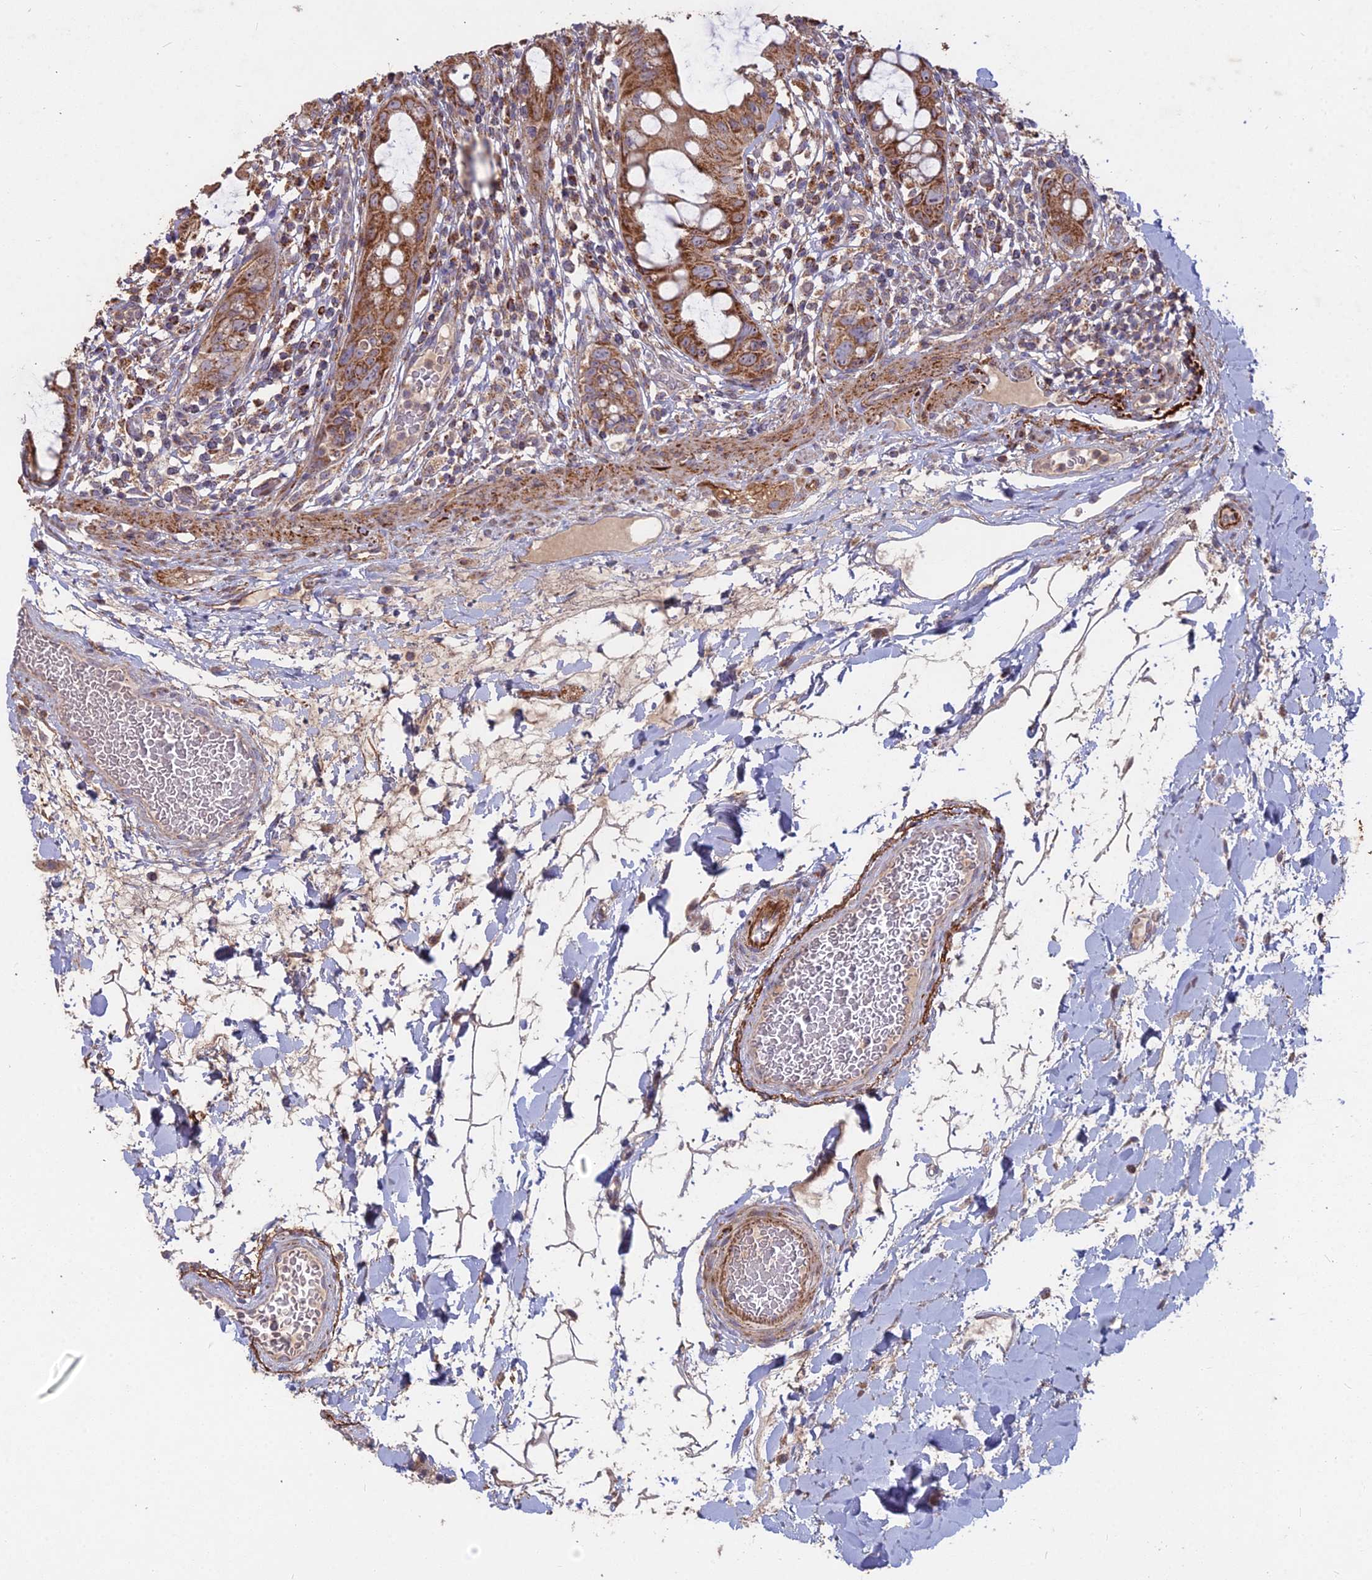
{"staining": {"intensity": "strong", "quantity": ">75%", "location": "cytoplasmic/membranous"}, "tissue": "rectum", "cell_type": "Glandular cells", "image_type": "normal", "snomed": [{"axis": "morphology", "description": "Normal tissue, NOS"}, {"axis": "topography", "description": "Rectum"}], "caption": "Brown immunohistochemical staining in unremarkable rectum exhibits strong cytoplasmic/membranous expression in about >75% of glandular cells. Nuclei are stained in blue.", "gene": "COX11", "patient": {"sex": "female", "age": 57}}